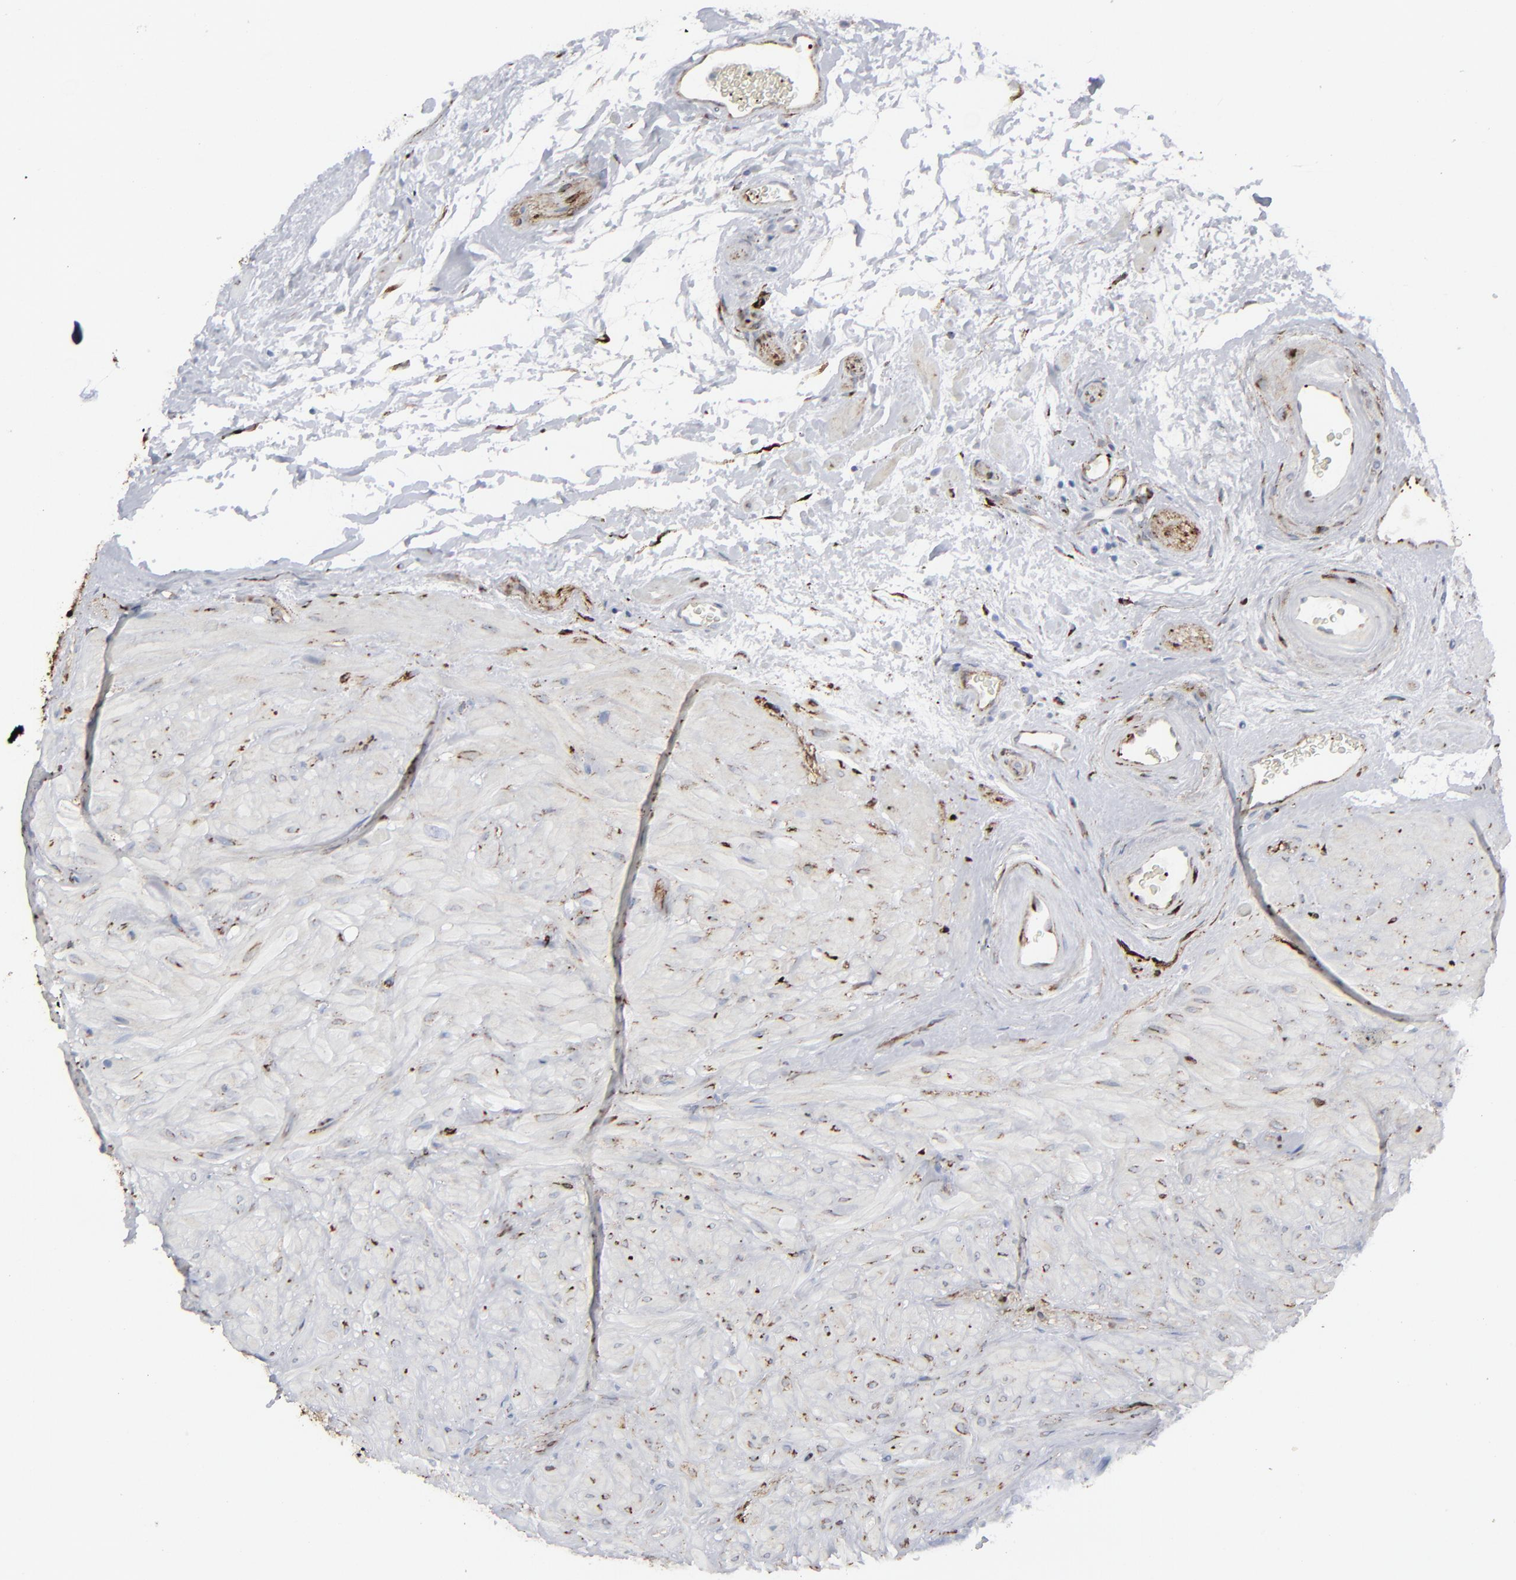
{"staining": {"intensity": "negative", "quantity": "none", "location": "none"}, "tissue": "seminal vesicle", "cell_type": "Glandular cells", "image_type": "normal", "snomed": [{"axis": "morphology", "description": "Normal tissue, NOS"}, {"axis": "topography", "description": "Seminal veicle"}], "caption": "Protein analysis of benign seminal vesicle shows no significant positivity in glandular cells.", "gene": "SPARC", "patient": {"sex": "male", "age": 63}}